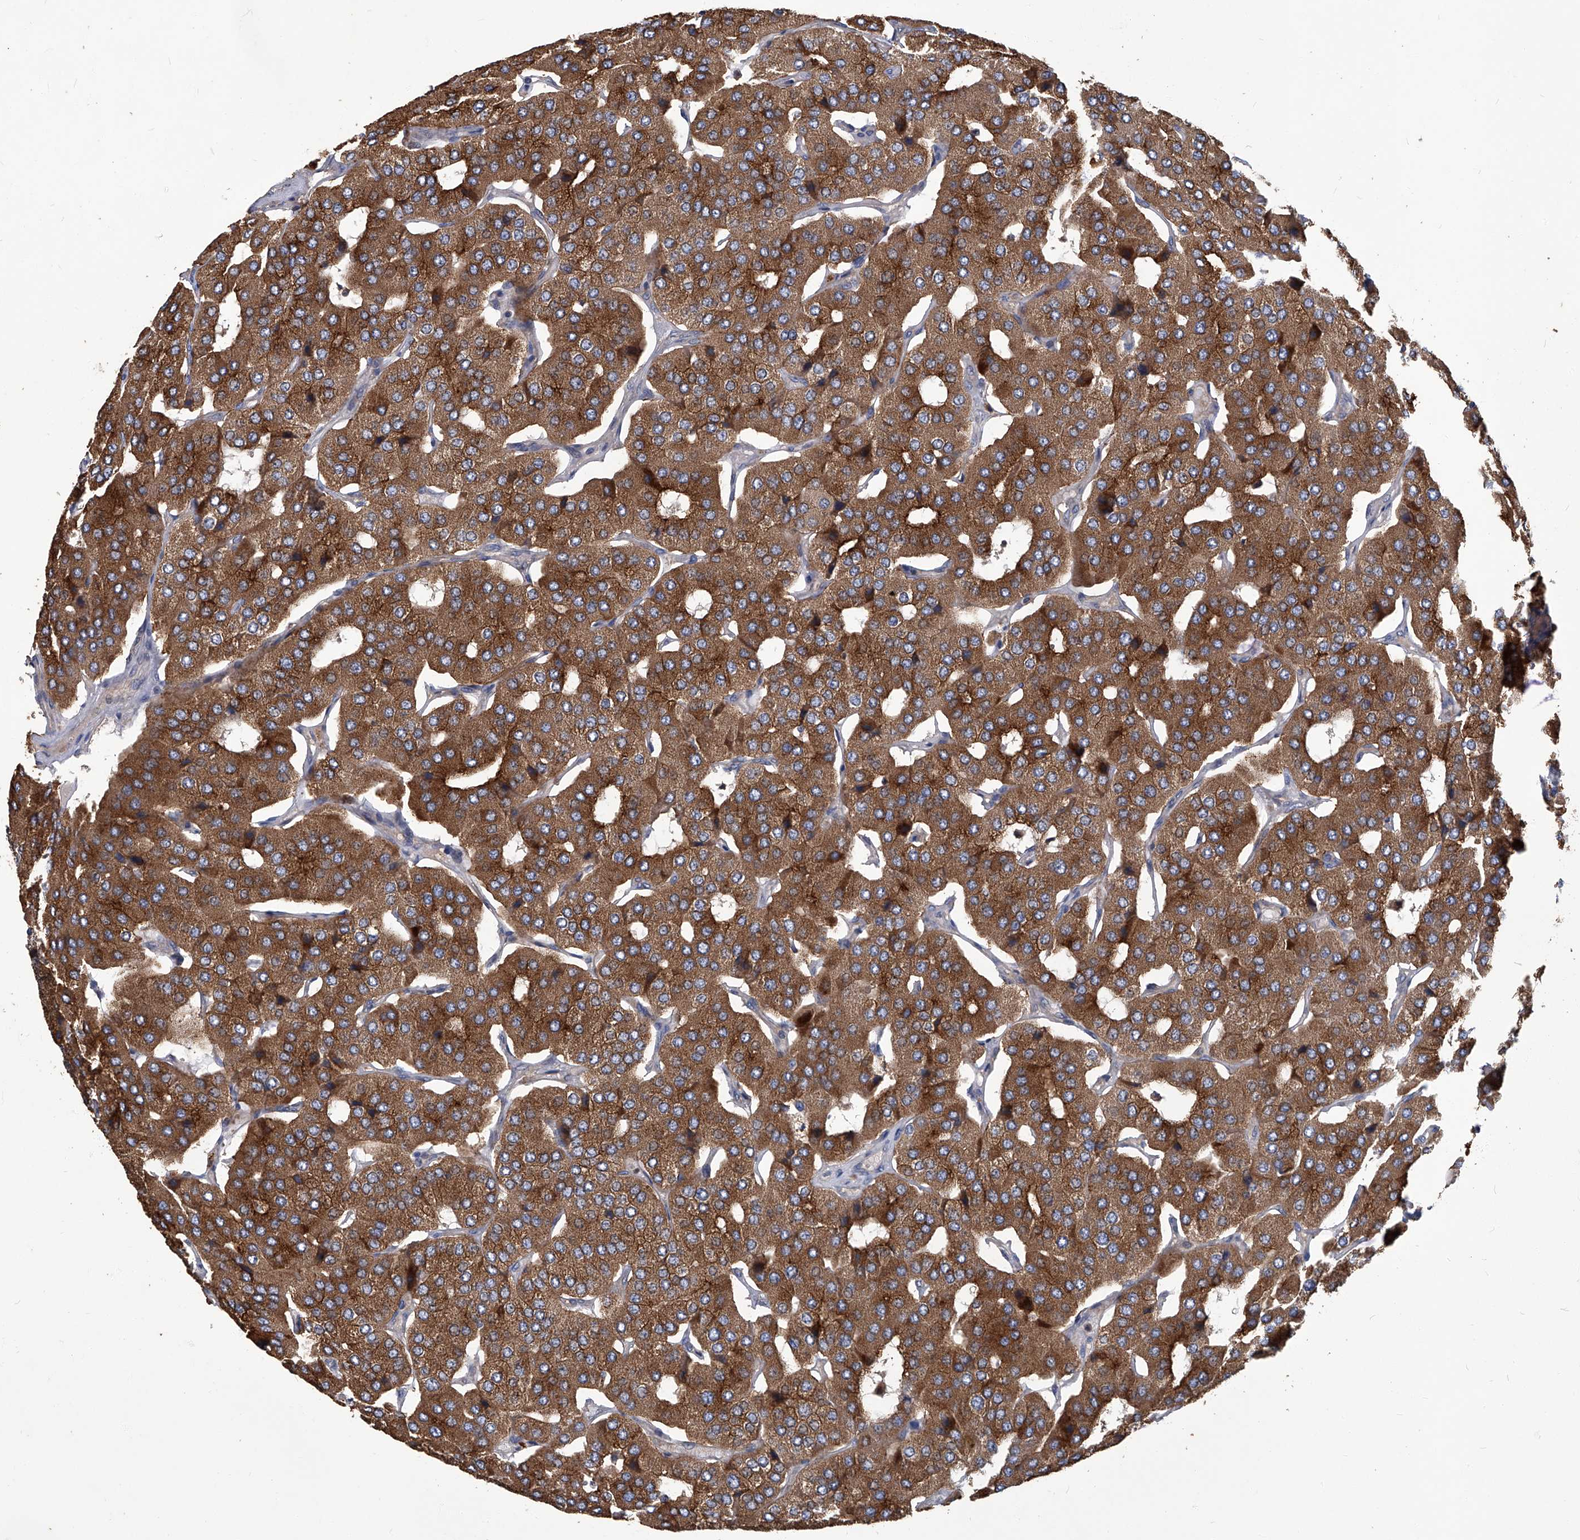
{"staining": {"intensity": "moderate", "quantity": ">75%", "location": "cytoplasmic/membranous"}, "tissue": "parathyroid gland", "cell_type": "Glandular cells", "image_type": "normal", "snomed": [{"axis": "morphology", "description": "Normal tissue, NOS"}, {"axis": "morphology", "description": "Adenoma, NOS"}, {"axis": "topography", "description": "Parathyroid gland"}], "caption": "Immunohistochemistry (IHC) (DAB) staining of benign human parathyroid gland exhibits moderate cytoplasmic/membranous protein expression in approximately >75% of glandular cells. The staining was performed using DAB (3,3'-diaminobenzidine), with brown indicating positive protein expression. Nuclei are stained blue with hematoxylin.", "gene": "TNFRSF13B", "patient": {"sex": "female", "age": 86}}